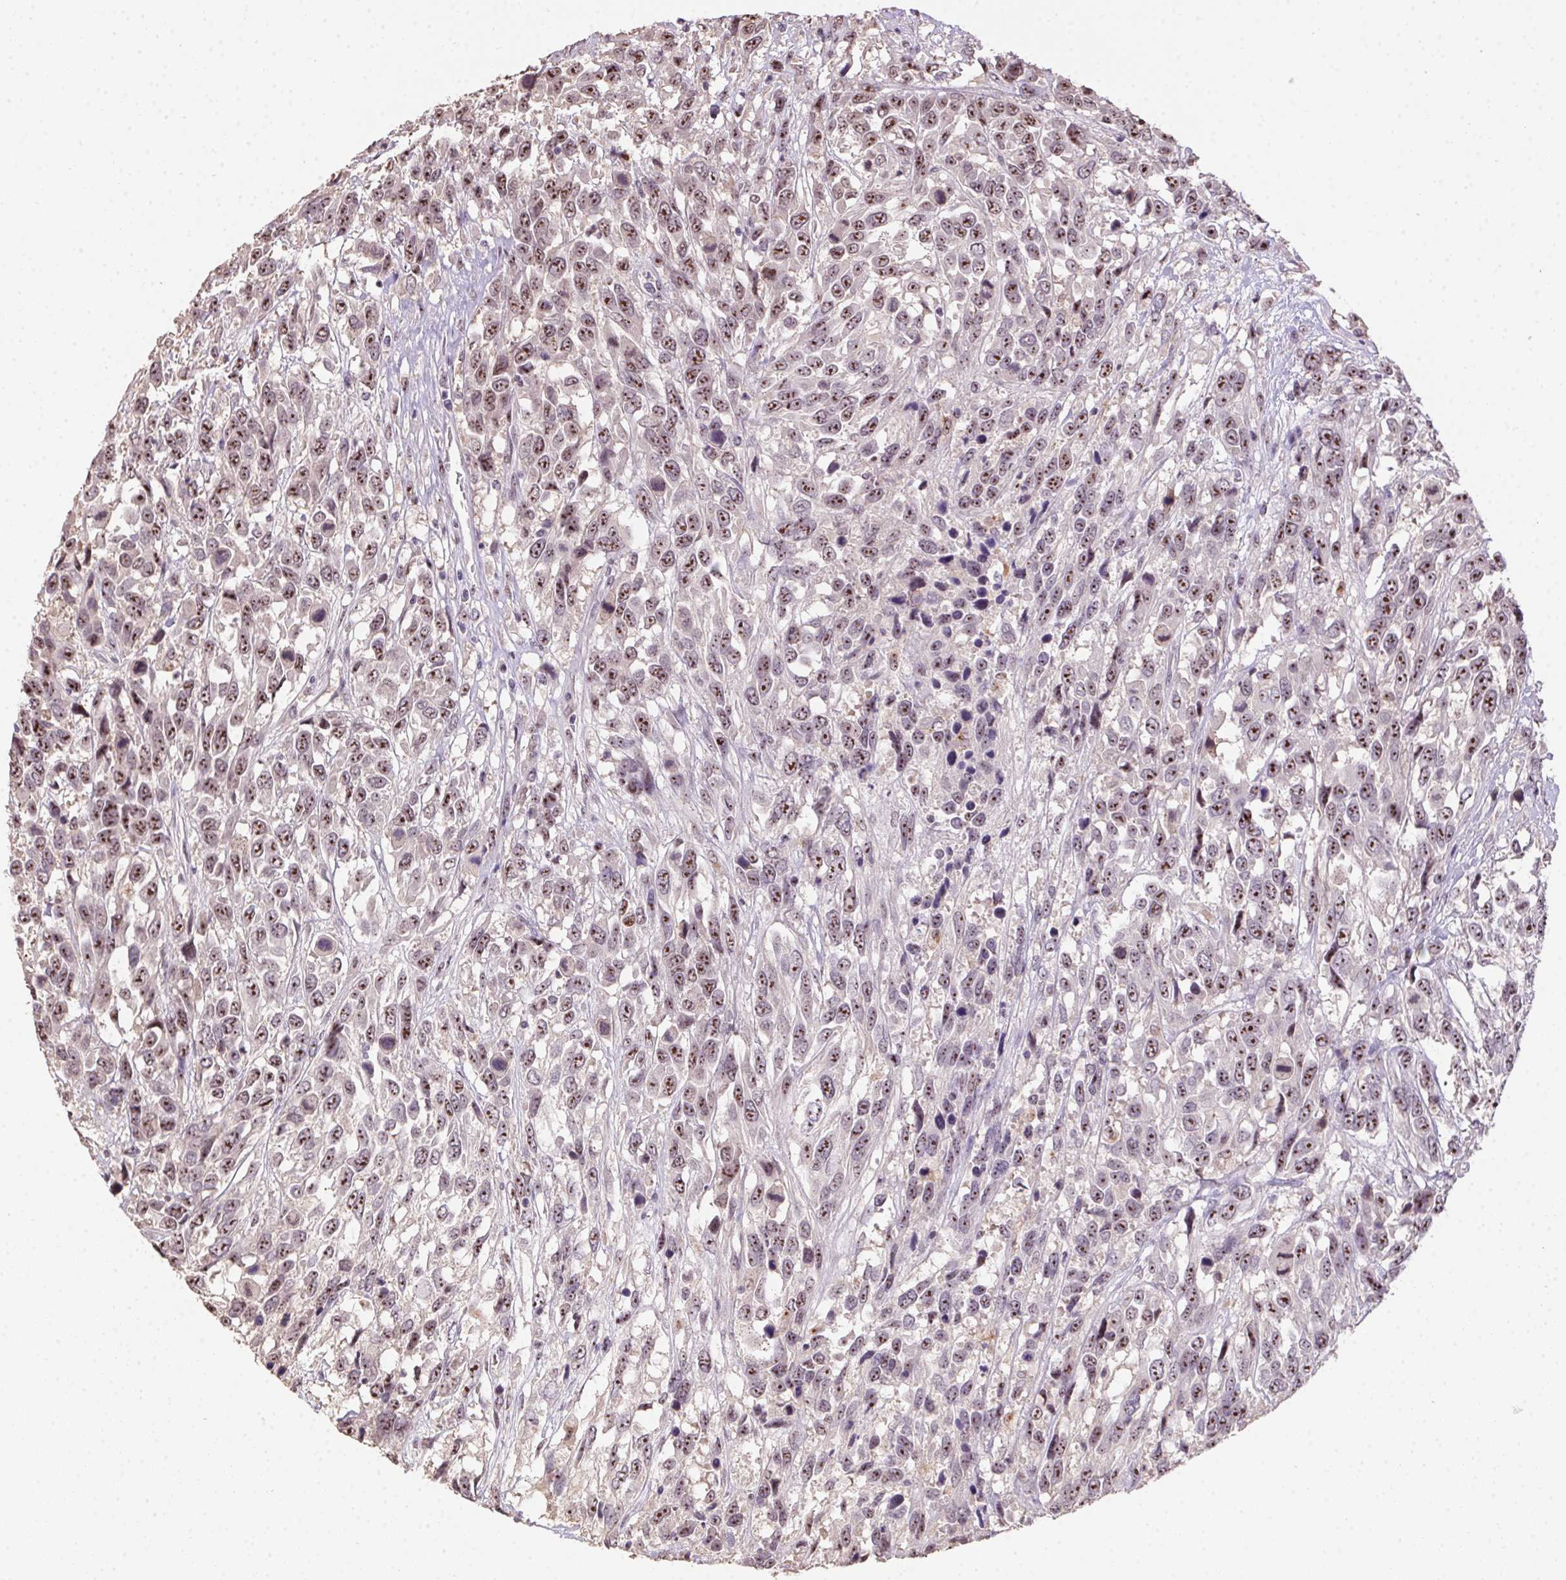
{"staining": {"intensity": "moderate", "quantity": ">75%", "location": "nuclear"}, "tissue": "urothelial cancer", "cell_type": "Tumor cells", "image_type": "cancer", "snomed": [{"axis": "morphology", "description": "Urothelial carcinoma, High grade"}, {"axis": "topography", "description": "Urinary bladder"}], "caption": "Immunohistochemistry image of neoplastic tissue: high-grade urothelial carcinoma stained using immunohistochemistry demonstrates medium levels of moderate protein expression localized specifically in the nuclear of tumor cells, appearing as a nuclear brown color.", "gene": "BATF2", "patient": {"sex": "female", "age": 70}}